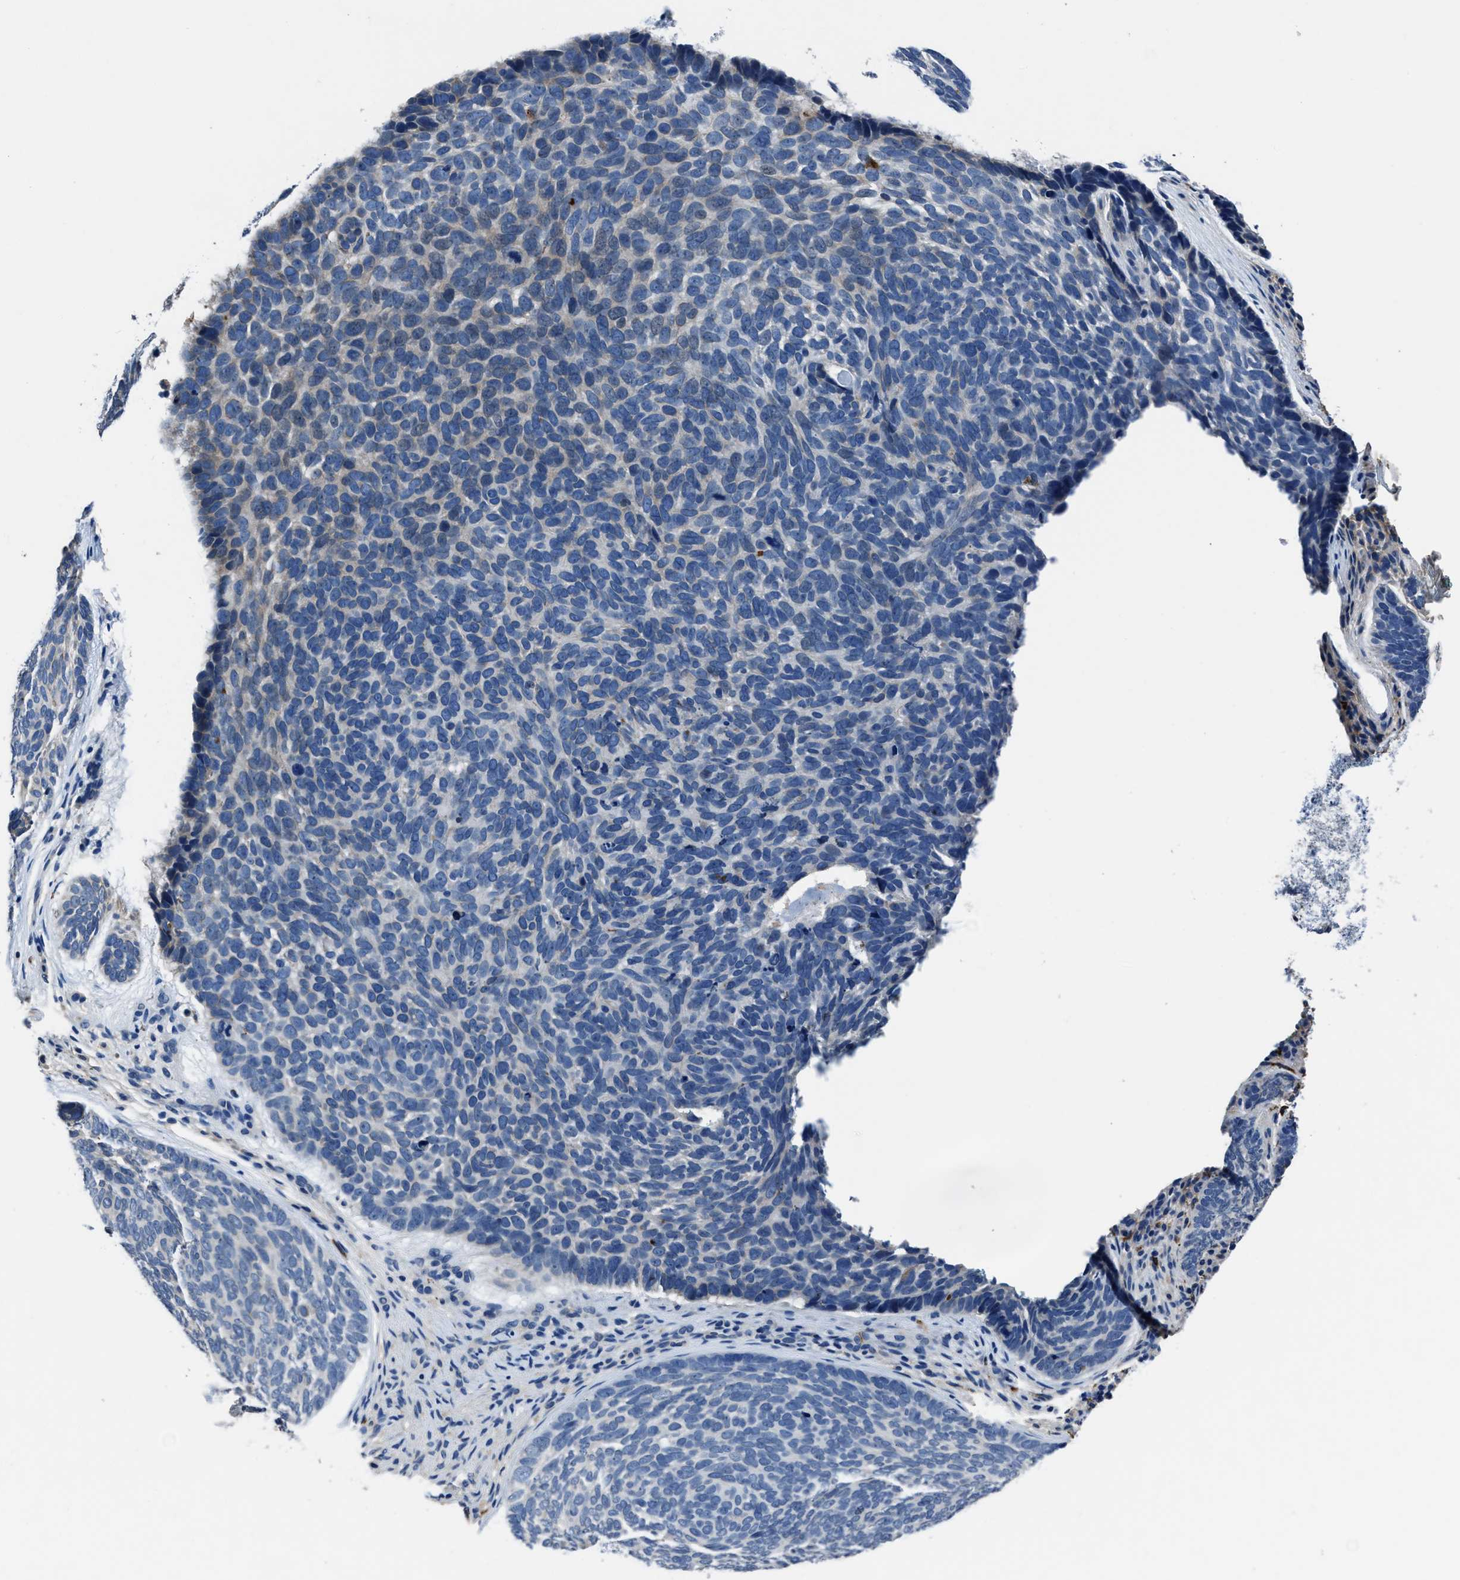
{"staining": {"intensity": "negative", "quantity": "none", "location": "none"}, "tissue": "skin cancer", "cell_type": "Tumor cells", "image_type": "cancer", "snomed": [{"axis": "morphology", "description": "Basal cell carcinoma"}, {"axis": "topography", "description": "Skin"}, {"axis": "topography", "description": "Skin of head"}], "caption": "The micrograph exhibits no significant staining in tumor cells of skin basal cell carcinoma. The staining is performed using DAB brown chromogen with nuclei counter-stained in using hematoxylin.", "gene": "FGL2", "patient": {"sex": "female", "age": 85}}